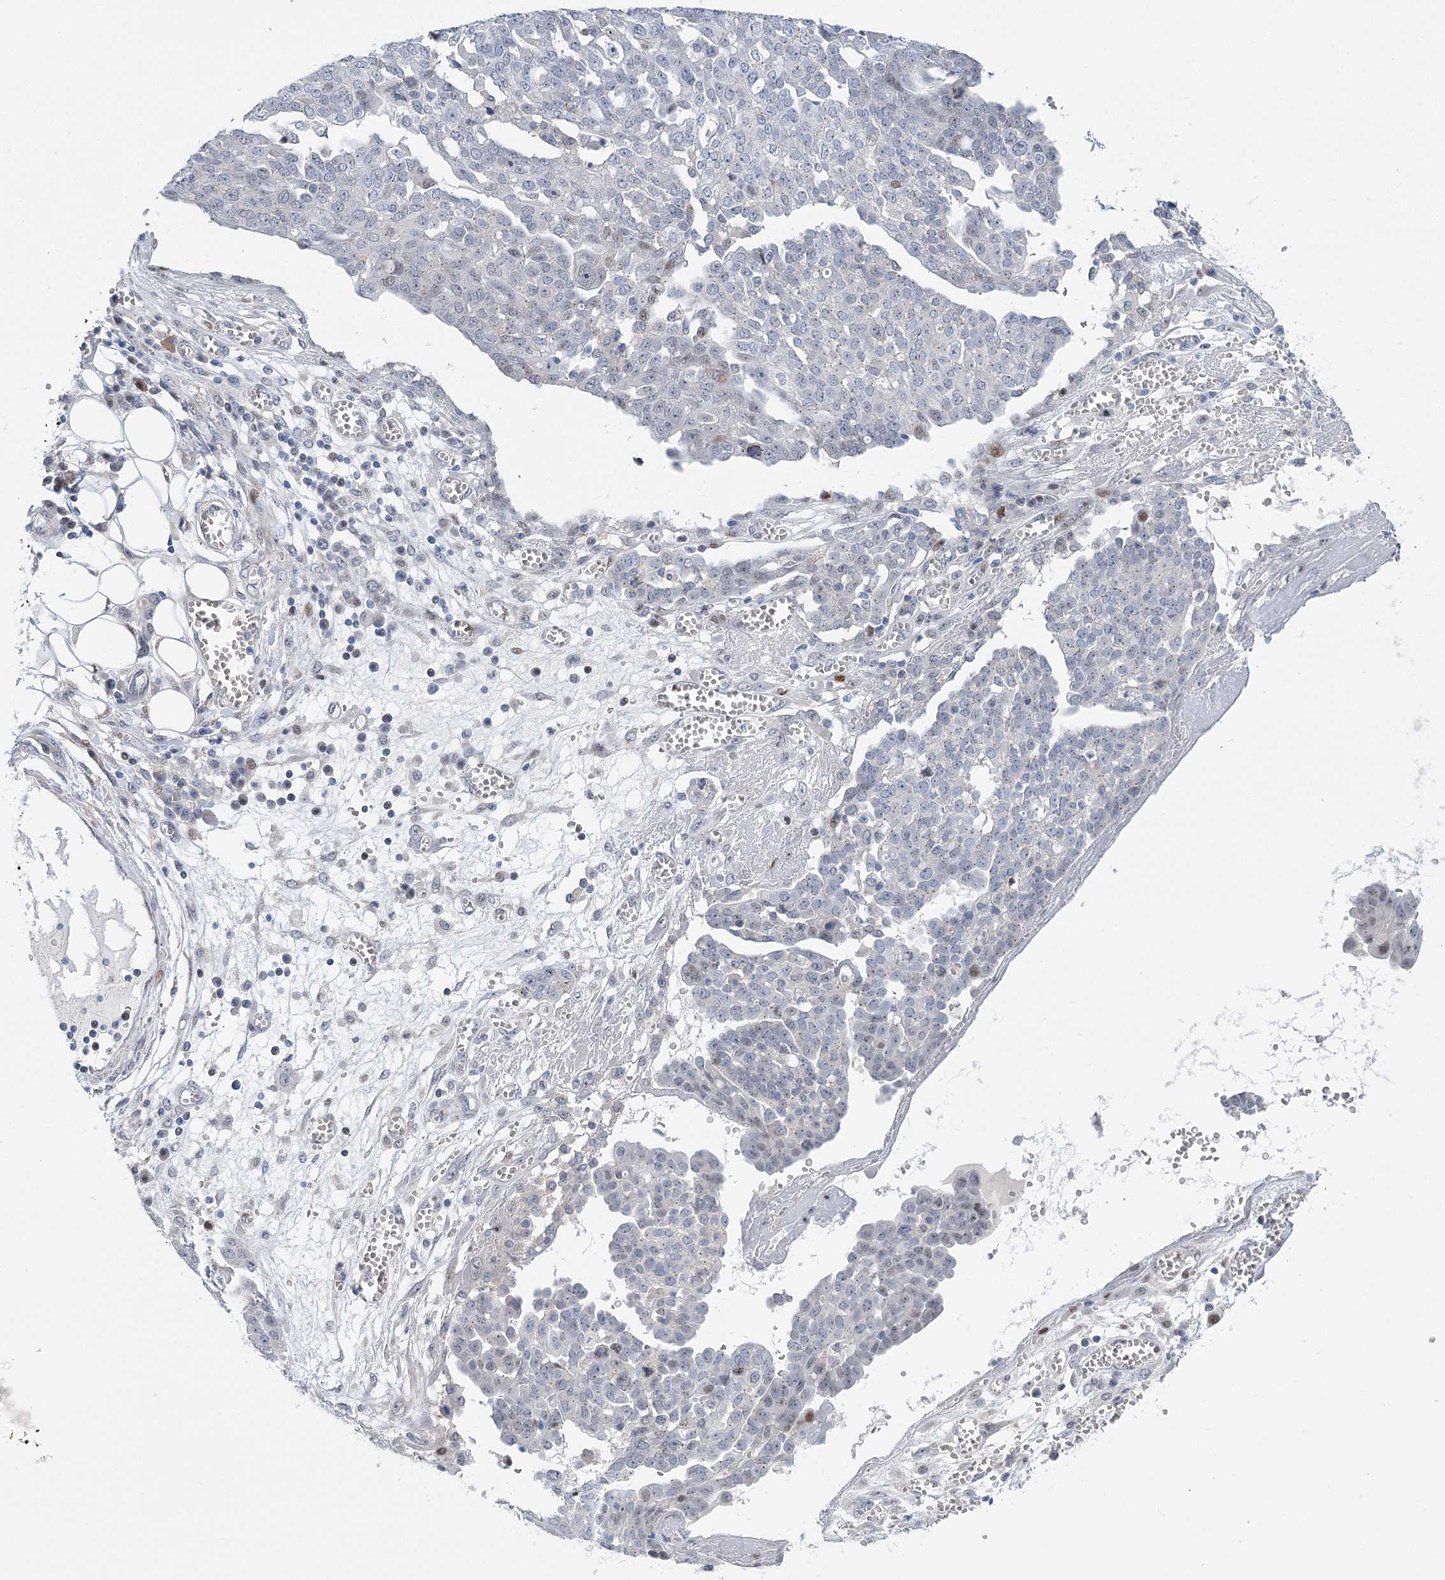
{"staining": {"intensity": "negative", "quantity": "none", "location": "none"}, "tissue": "ovarian cancer", "cell_type": "Tumor cells", "image_type": "cancer", "snomed": [{"axis": "morphology", "description": "Cystadenocarcinoma, serous, NOS"}, {"axis": "topography", "description": "Soft tissue"}, {"axis": "topography", "description": "Ovary"}], "caption": "Immunohistochemistry histopathology image of serous cystadenocarcinoma (ovarian) stained for a protein (brown), which reveals no positivity in tumor cells.", "gene": "CAMTA1", "patient": {"sex": "female", "age": 57}}